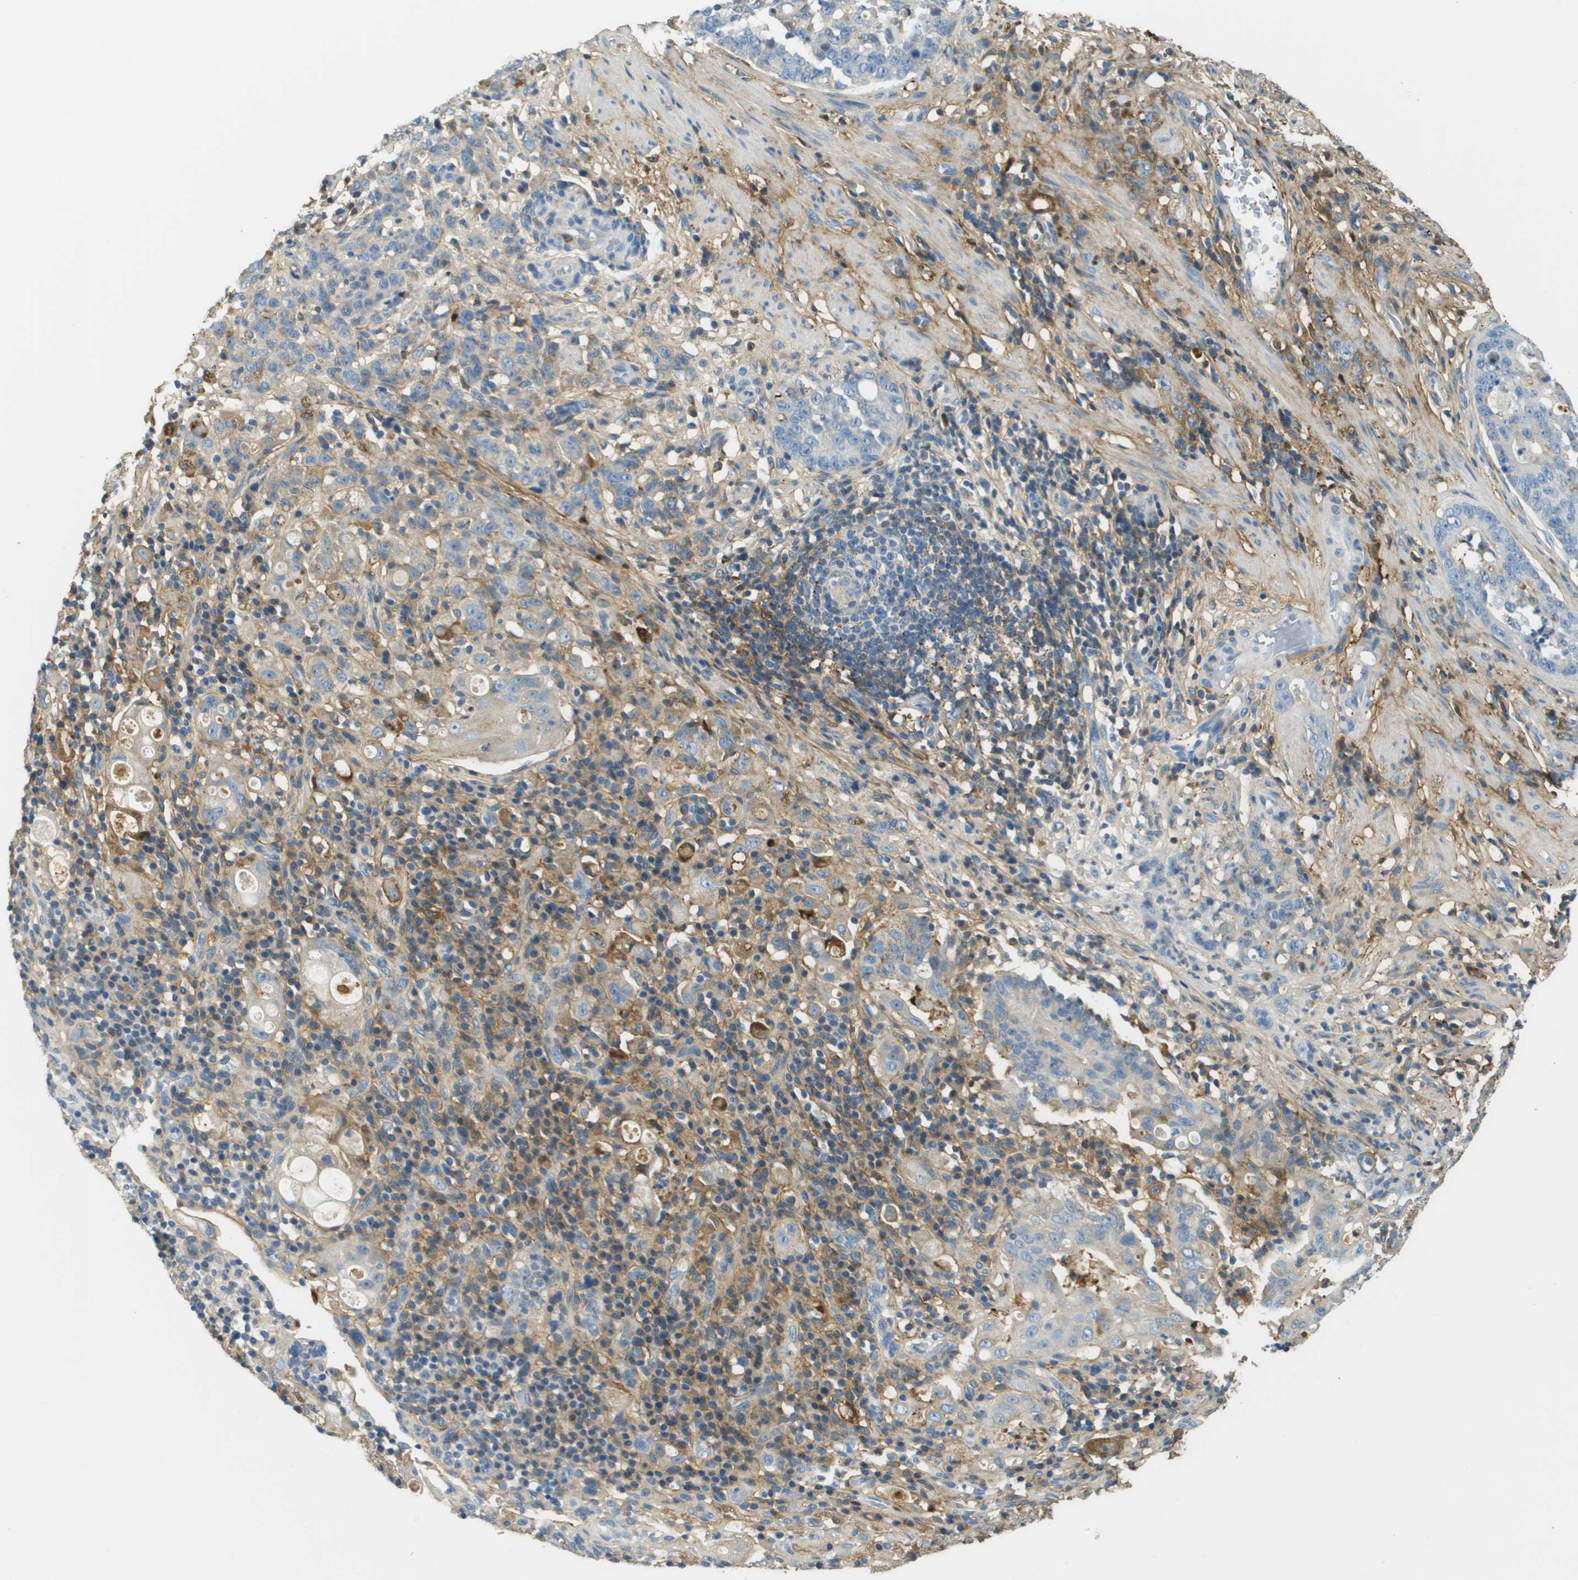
{"staining": {"intensity": "moderate", "quantity": "<25%", "location": "cytoplasmic/membranous"}, "tissue": "stomach cancer", "cell_type": "Tumor cells", "image_type": "cancer", "snomed": [{"axis": "morphology", "description": "Adenocarcinoma, NOS"}, {"axis": "topography", "description": "Stomach, lower"}], "caption": "DAB immunohistochemical staining of stomach adenocarcinoma exhibits moderate cytoplasmic/membranous protein positivity in about <25% of tumor cells.", "gene": "DCN", "patient": {"sex": "male", "age": 88}}